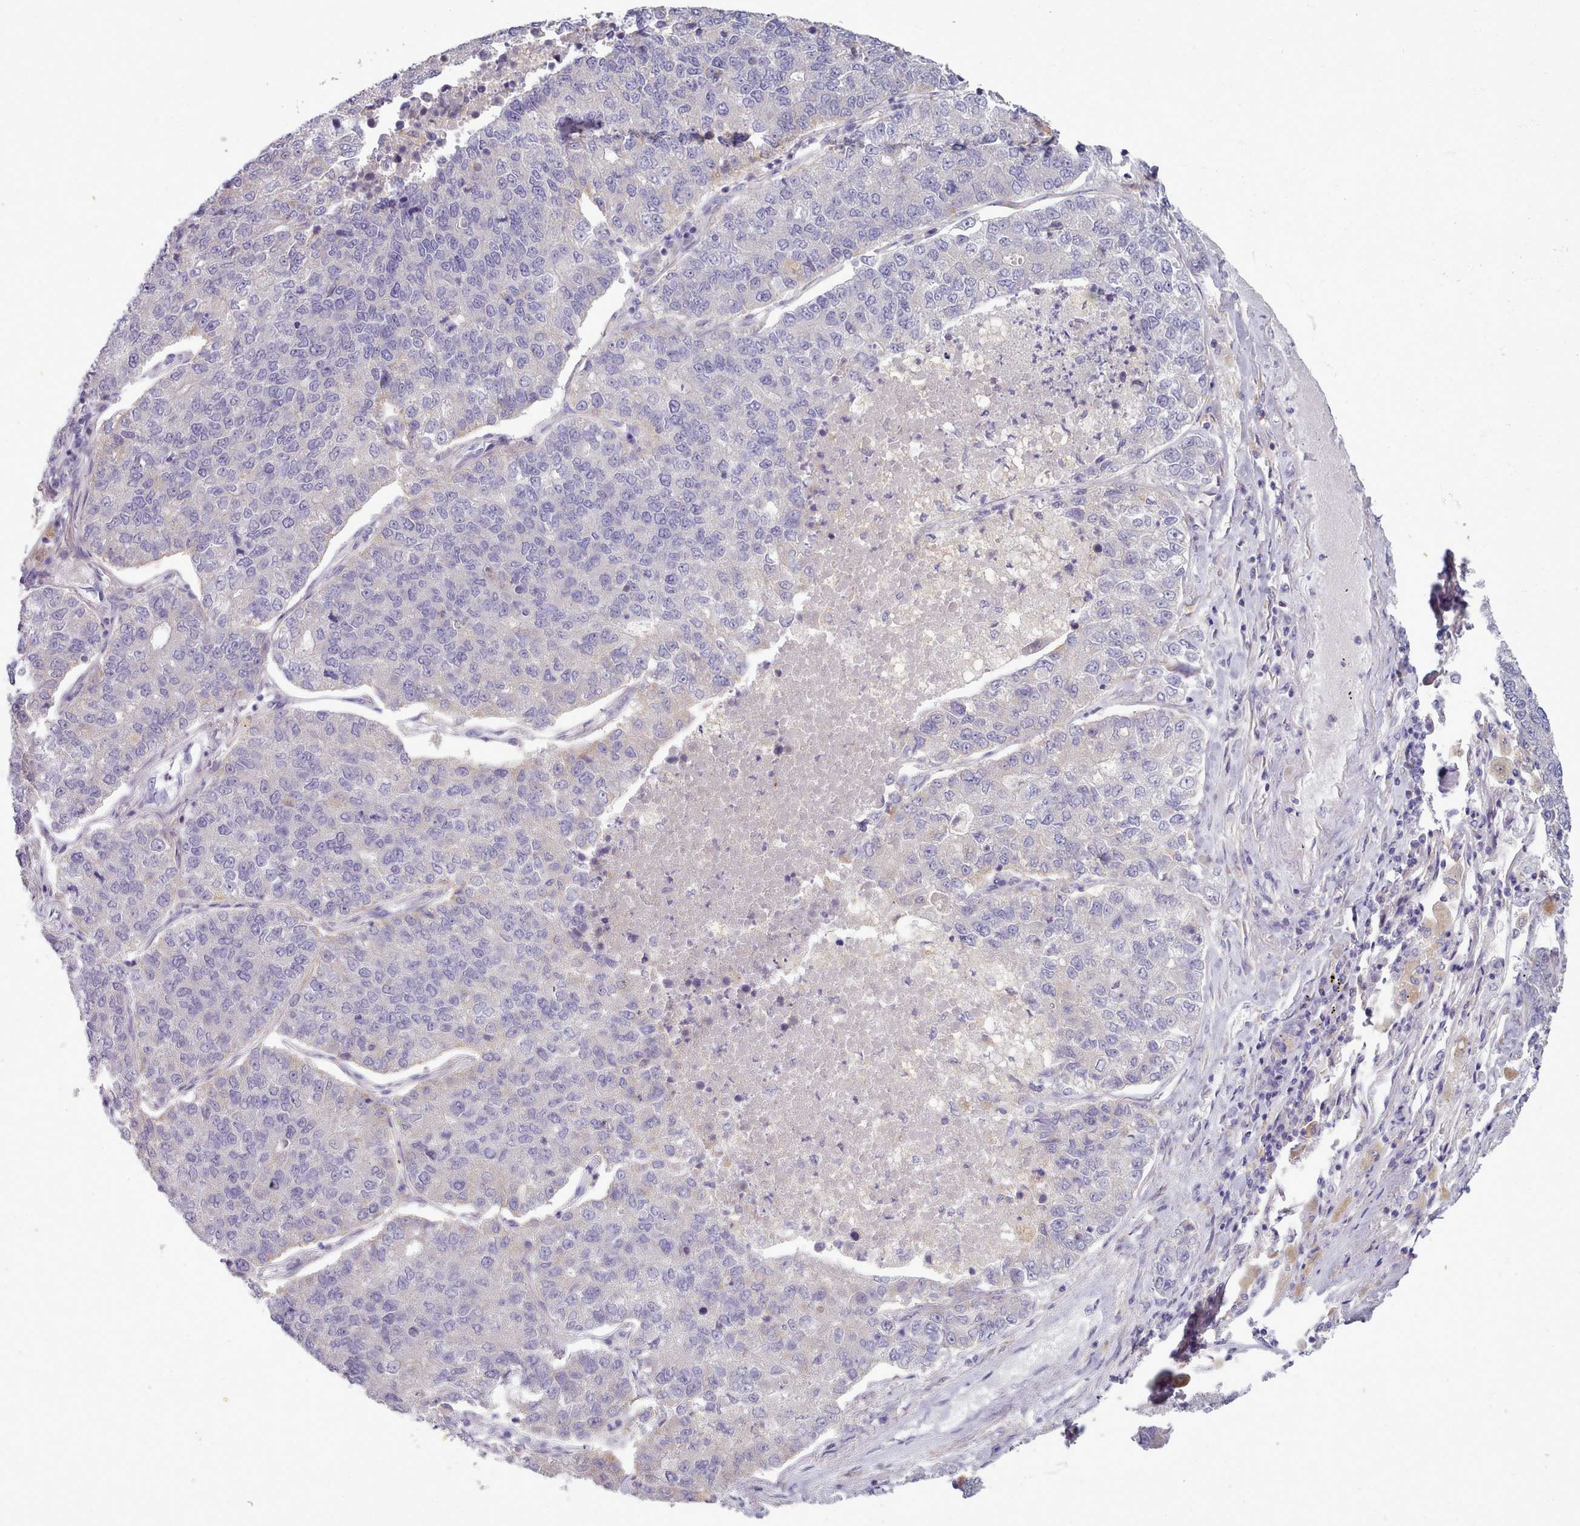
{"staining": {"intensity": "negative", "quantity": "none", "location": "none"}, "tissue": "lung cancer", "cell_type": "Tumor cells", "image_type": "cancer", "snomed": [{"axis": "morphology", "description": "Adenocarcinoma, NOS"}, {"axis": "topography", "description": "Lung"}], "caption": "The IHC histopathology image has no significant positivity in tumor cells of lung cancer tissue.", "gene": "MYRFL", "patient": {"sex": "male", "age": 49}}